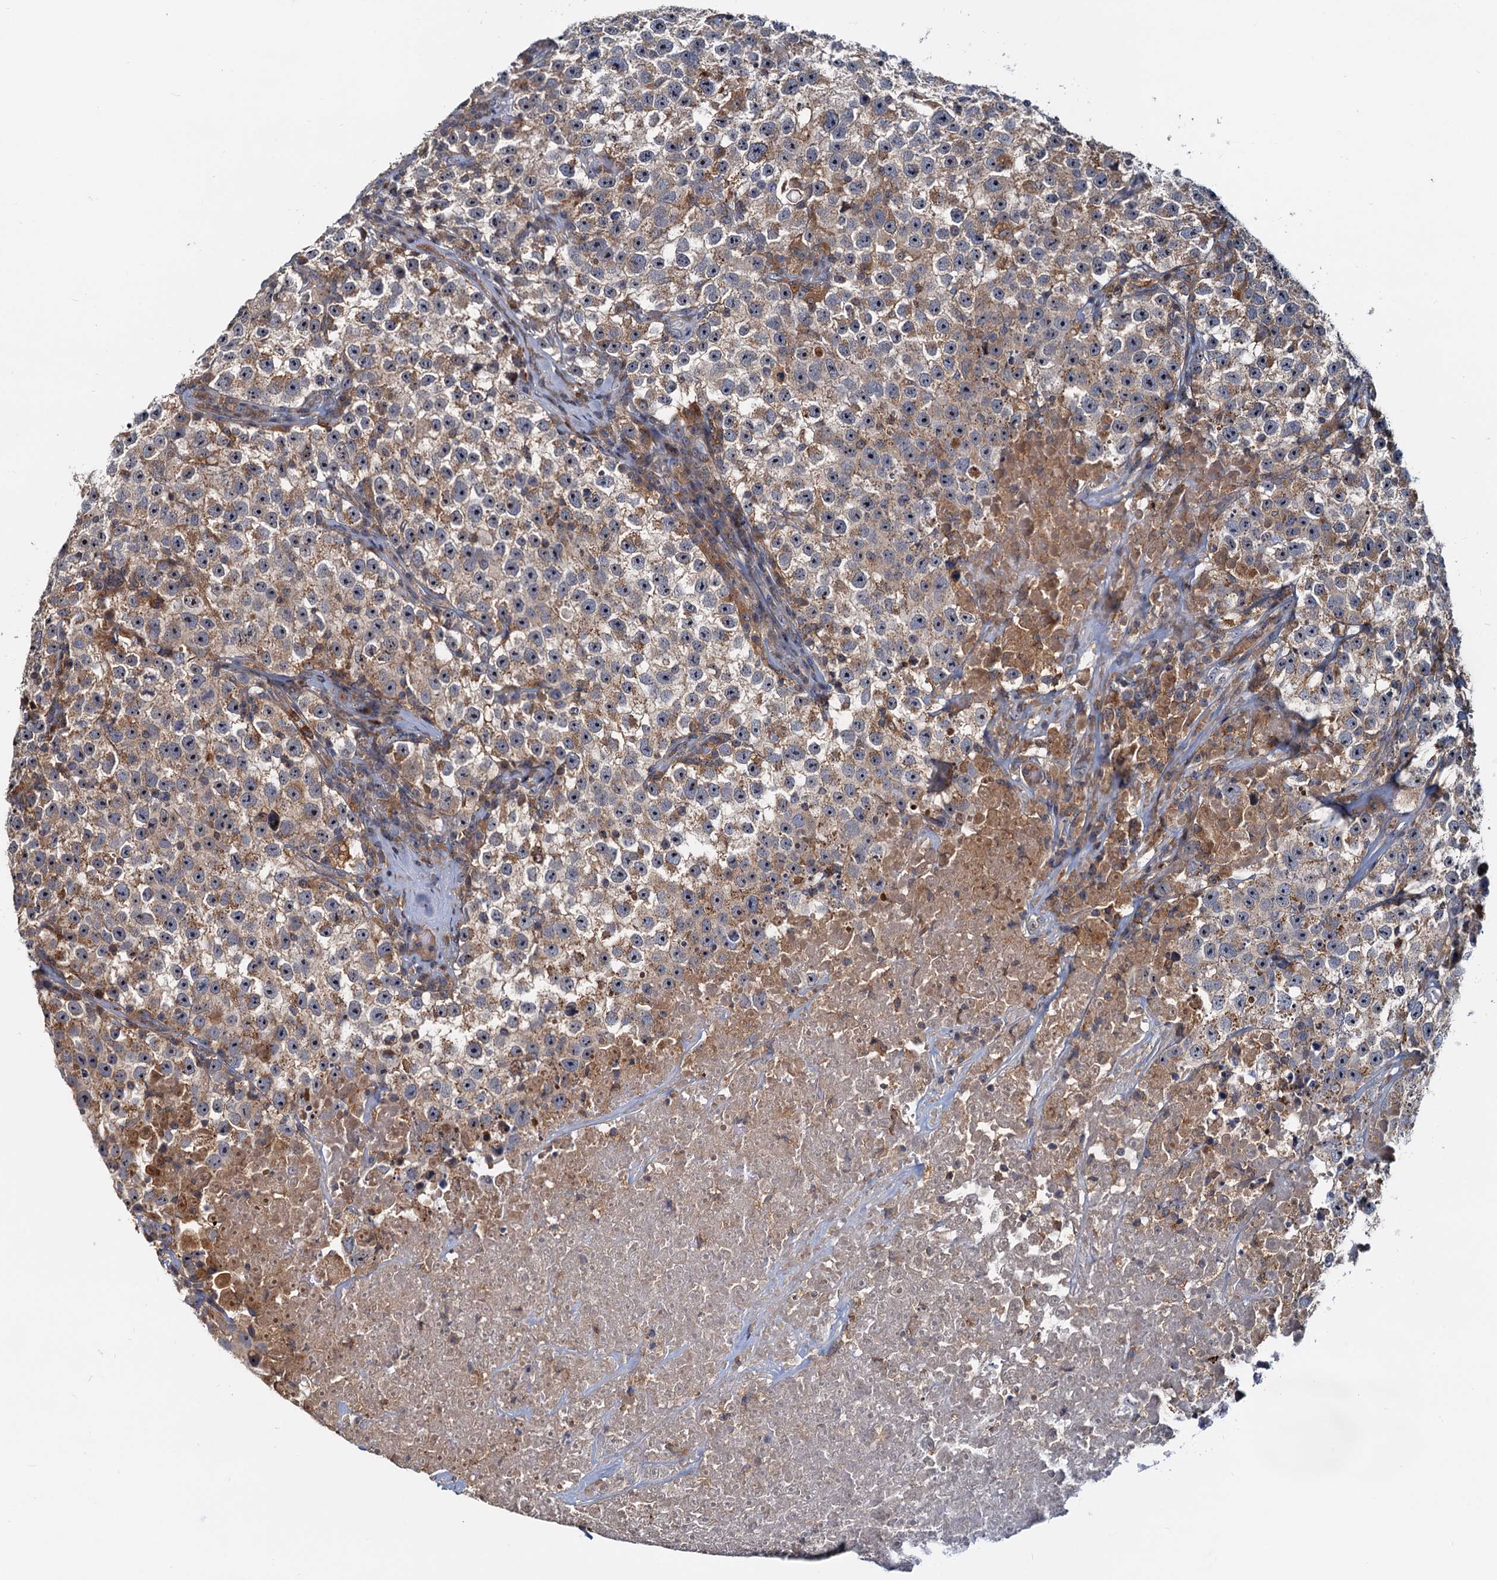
{"staining": {"intensity": "weak", "quantity": "25%-75%", "location": "cytoplasmic/membranous"}, "tissue": "testis cancer", "cell_type": "Tumor cells", "image_type": "cancer", "snomed": [{"axis": "morphology", "description": "Seminoma, NOS"}, {"axis": "topography", "description": "Testis"}], "caption": "Immunohistochemistry (IHC) (DAB) staining of human testis cancer reveals weak cytoplasmic/membranous protein positivity in about 25%-75% of tumor cells.", "gene": "TOLLIP", "patient": {"sex": "male", "age": 22}}